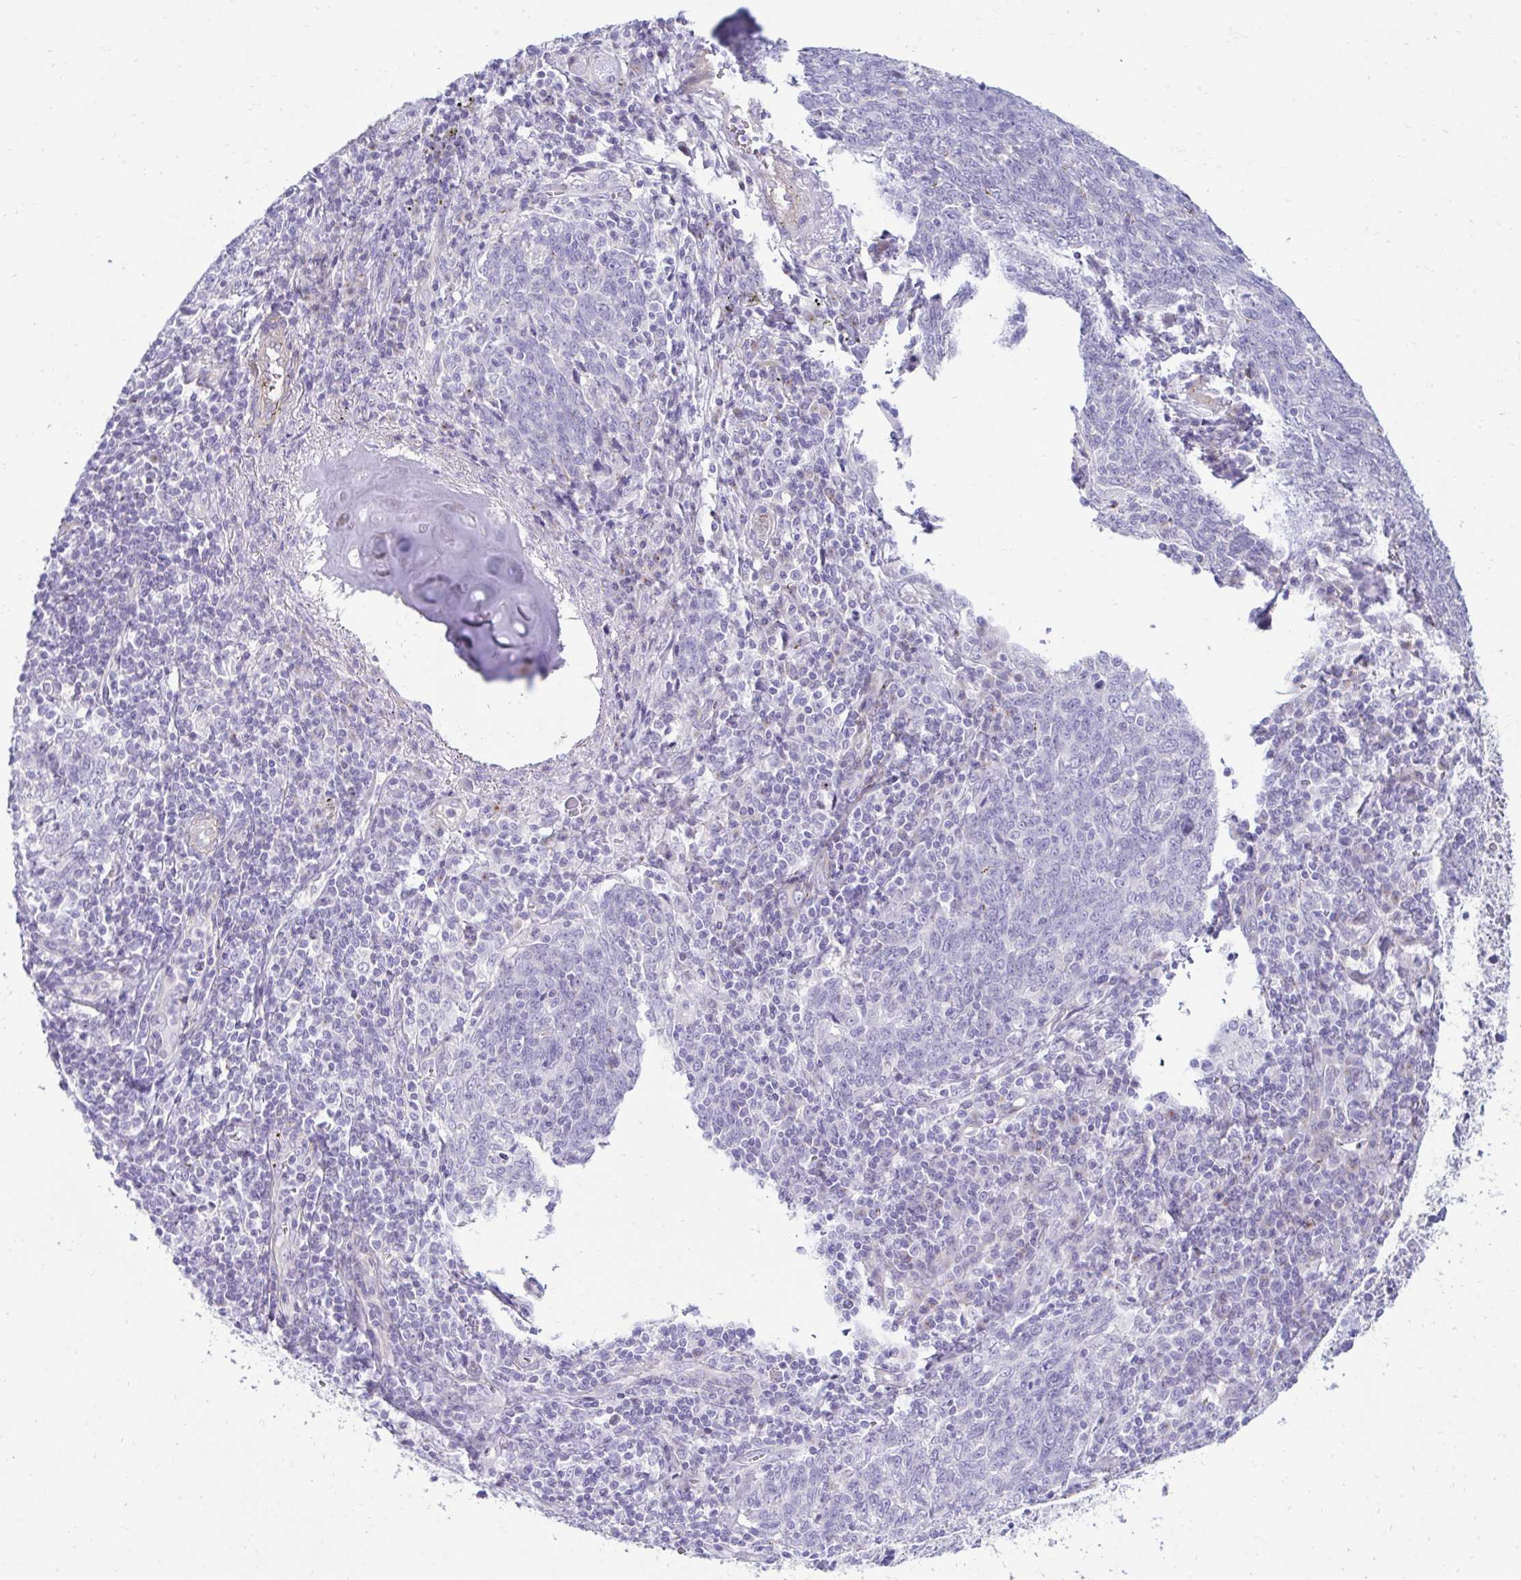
{"staining": {"intensity": "negative", "quantity": "none", "location": "none"}, "tissue": "lung cancer", "cell_type": "Tumor cells", "image_type": "cancer", "snomed": [{"axis": "morphology", "description": "Squamous cell carcinoma, NOS"}, {"axis": "topography", "description": "Lung"}], "caption": "The photomicrograph demonstrates no significant positivity in tumor cells of squamous cell carcinoma (lung). The staining was performed using DAB to visualize the protein expression in brown, while the nuclei were stained in blue with hematoxylin (Magnification: 20x).", "gene": "UBL3", "patient": {"sex": "female", "age": 72}}